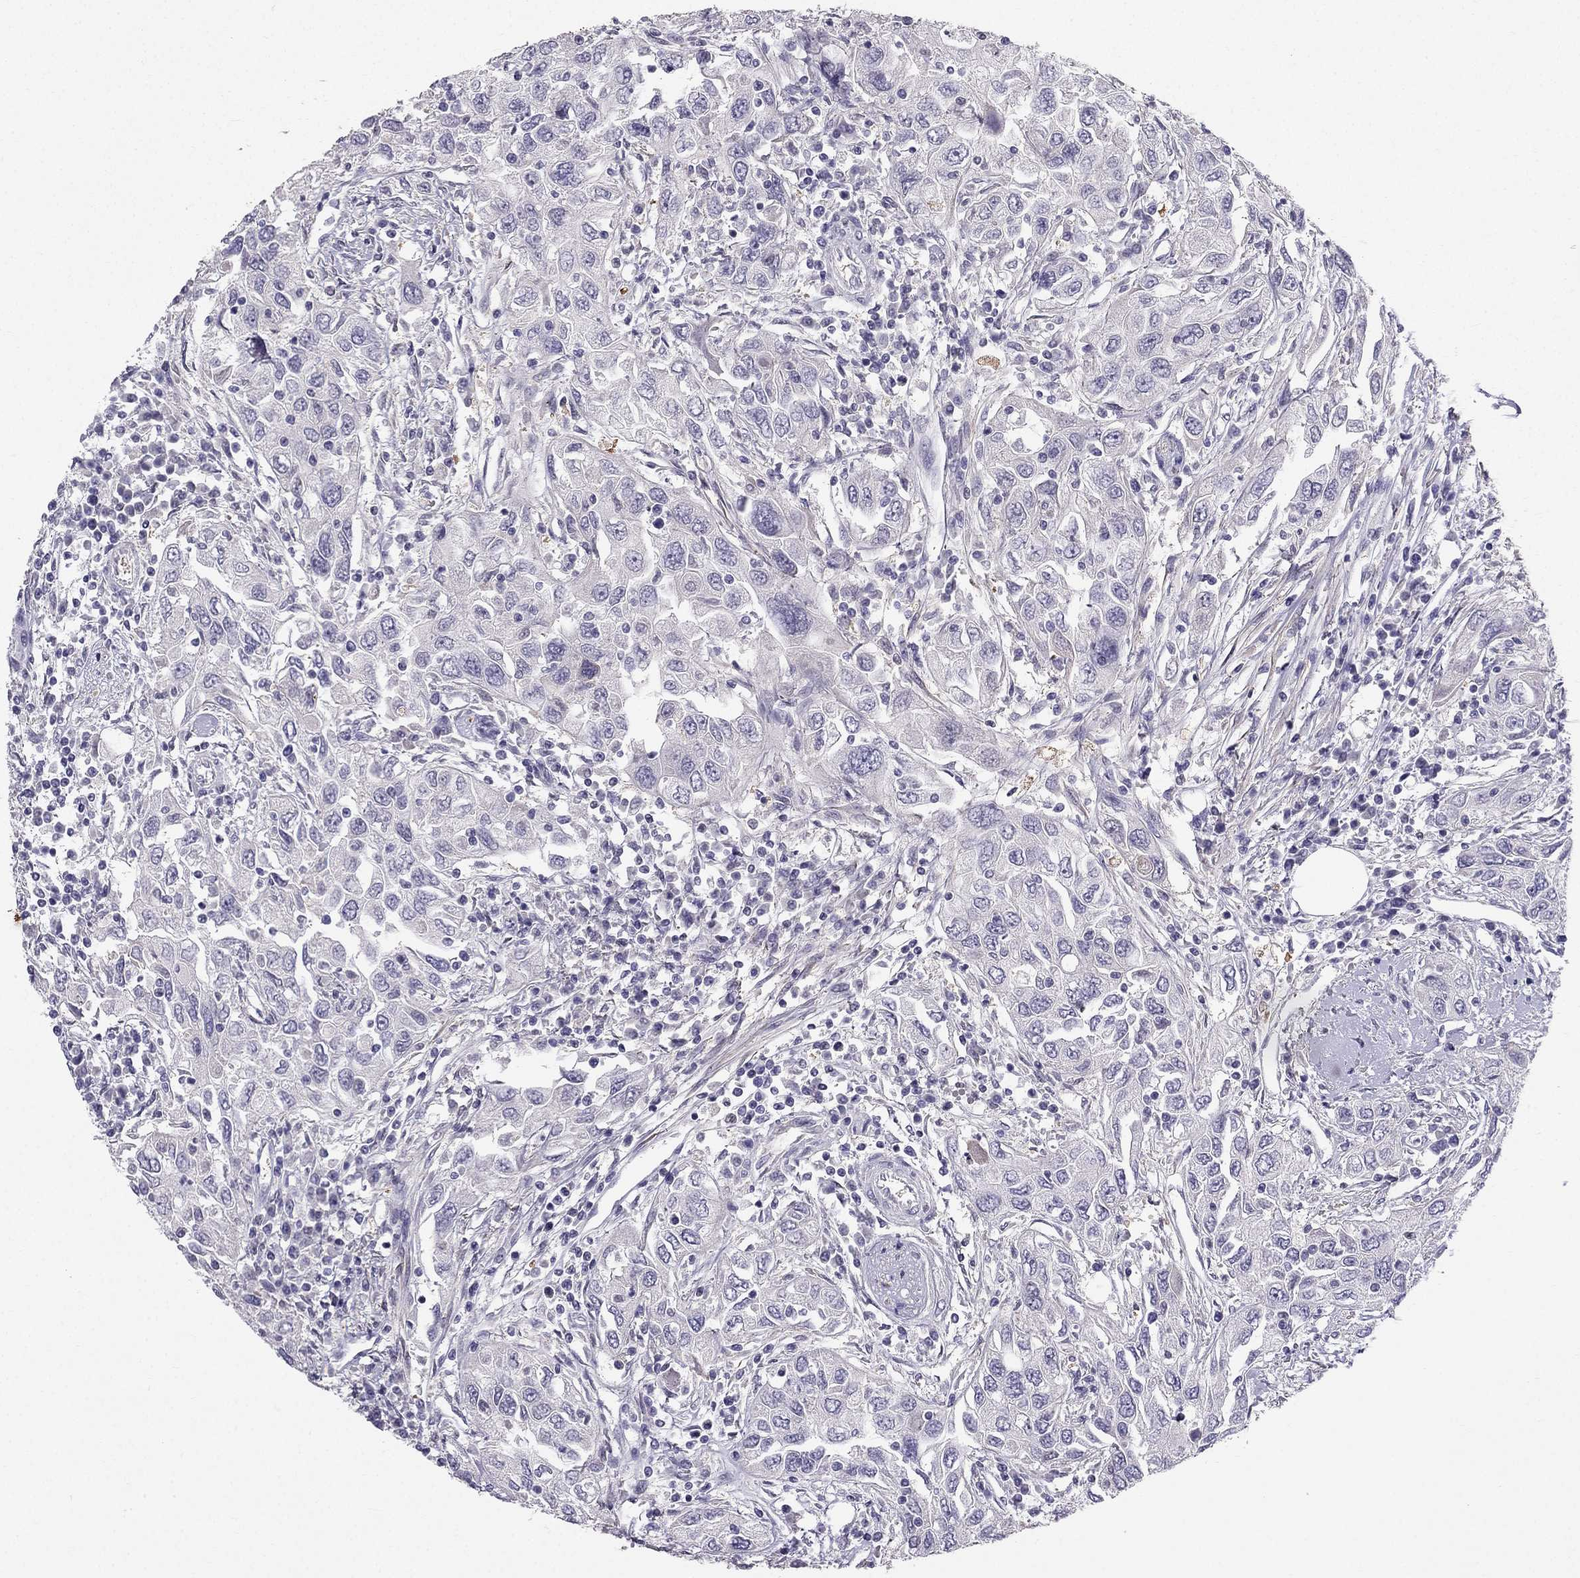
{"staining": {"intensity": "negative", "quantity": "none", "location": "none"}, "tissue": "urothelial cancer", "cell_type": "Tumor cells", "image_type": "cancer", "snomed": [{"axis": "morphology", "description": "Urothelial carcinoma, High grade"}, {"axis": "topography", "description": "Urinary bladder"}], "caption": "This is a photomicrograph of immunohistochemistry (IHC) staining of urothelial carcinoma (high-grade), which shows no staining in tumor cells.", "gene": "SYT5", "patient": {"sex": "male", "age": 76}}